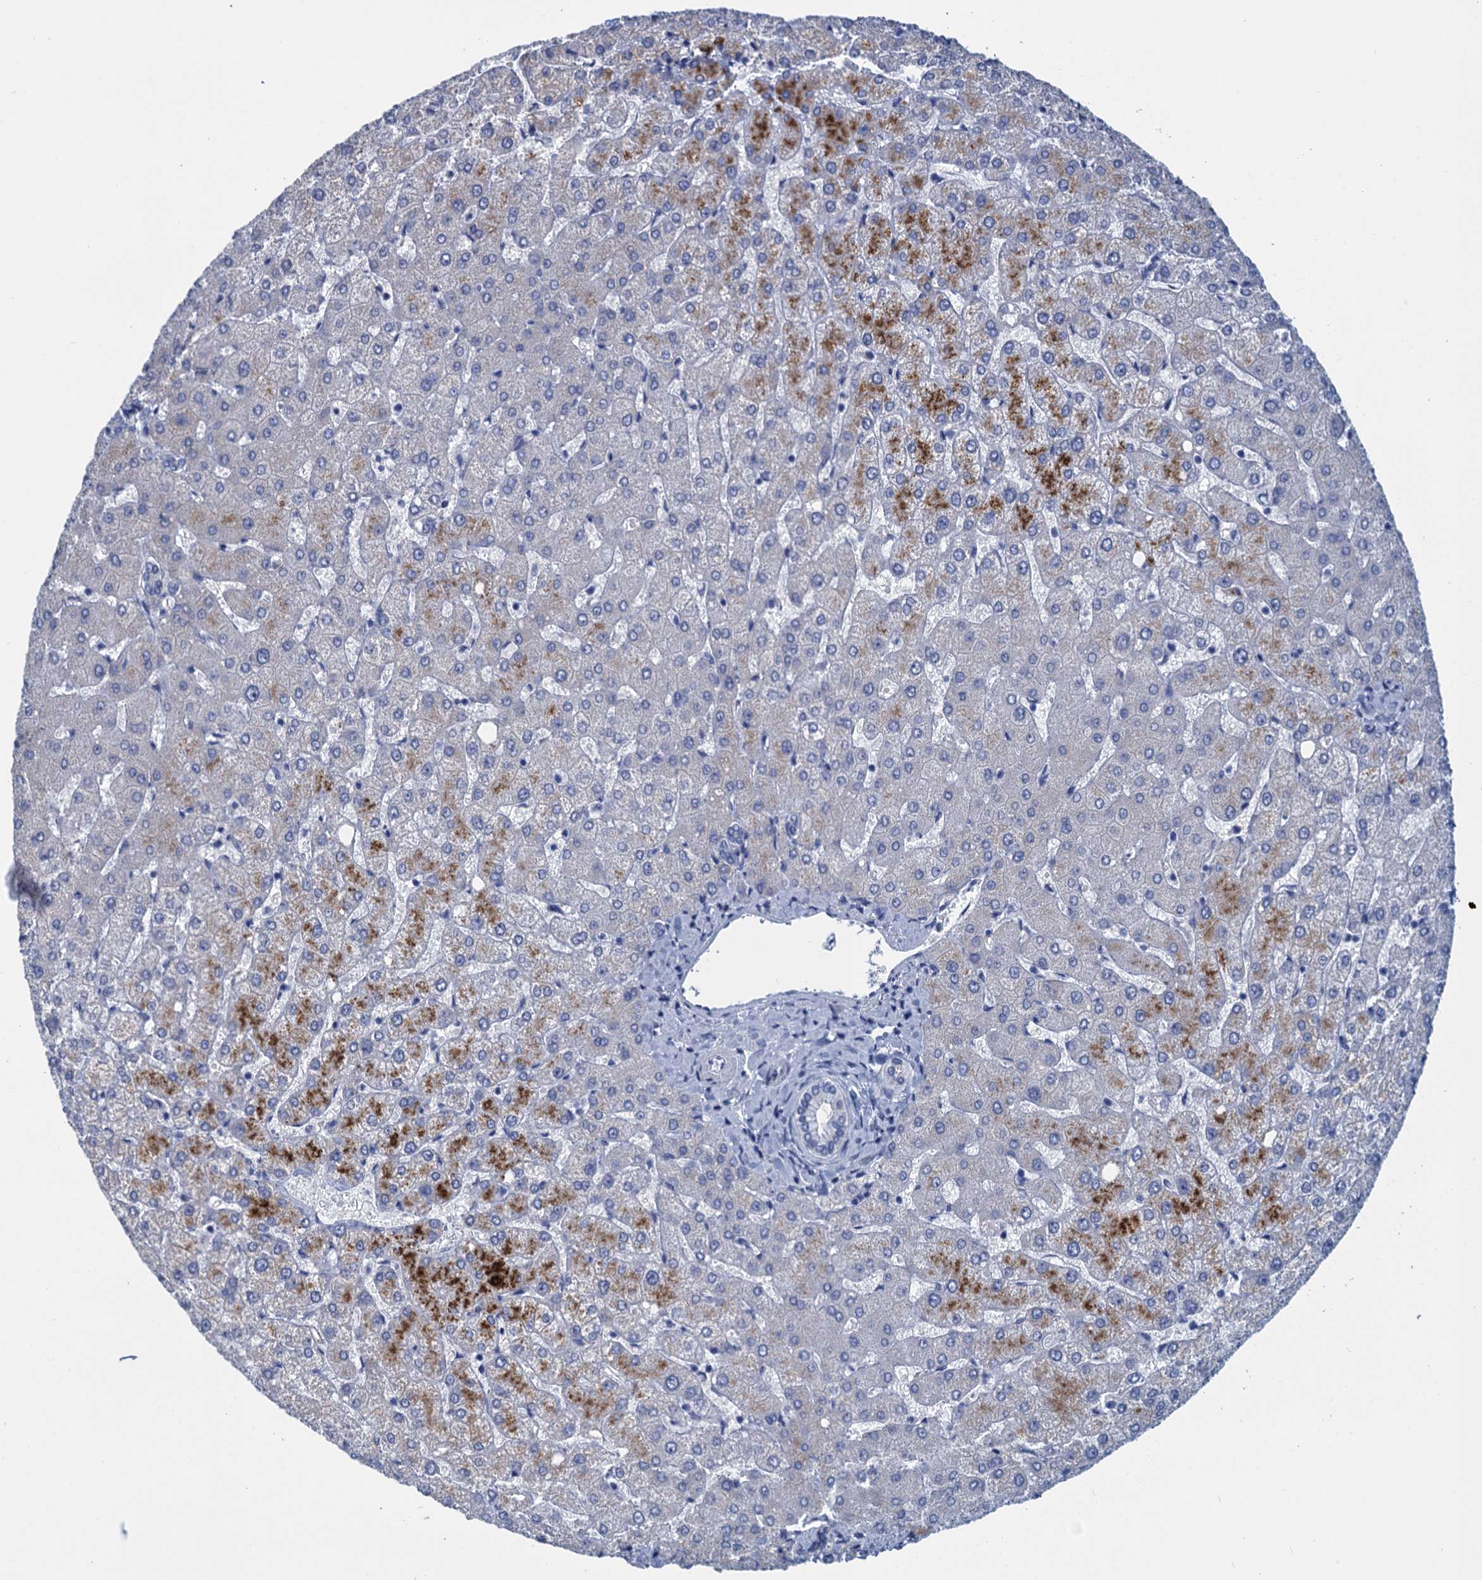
{"staining": {"intensity": "negative", "quantity": "none", "location": "none"}, "tissue": "liver", "cell_type": "Cholangiocytes", "image_type": "normal", "snomed": [{"axis": "morphology", "description": "Normal tissue, NOS"}, {"axis": "topography", "description": "Liver"}], "caption": "Liver stained for a protein using immunohistochemistry (IHC) displays no positivity cholangiocytes.", "gene": "SCEL", "patient": {"sex": "female", "age": 54}}